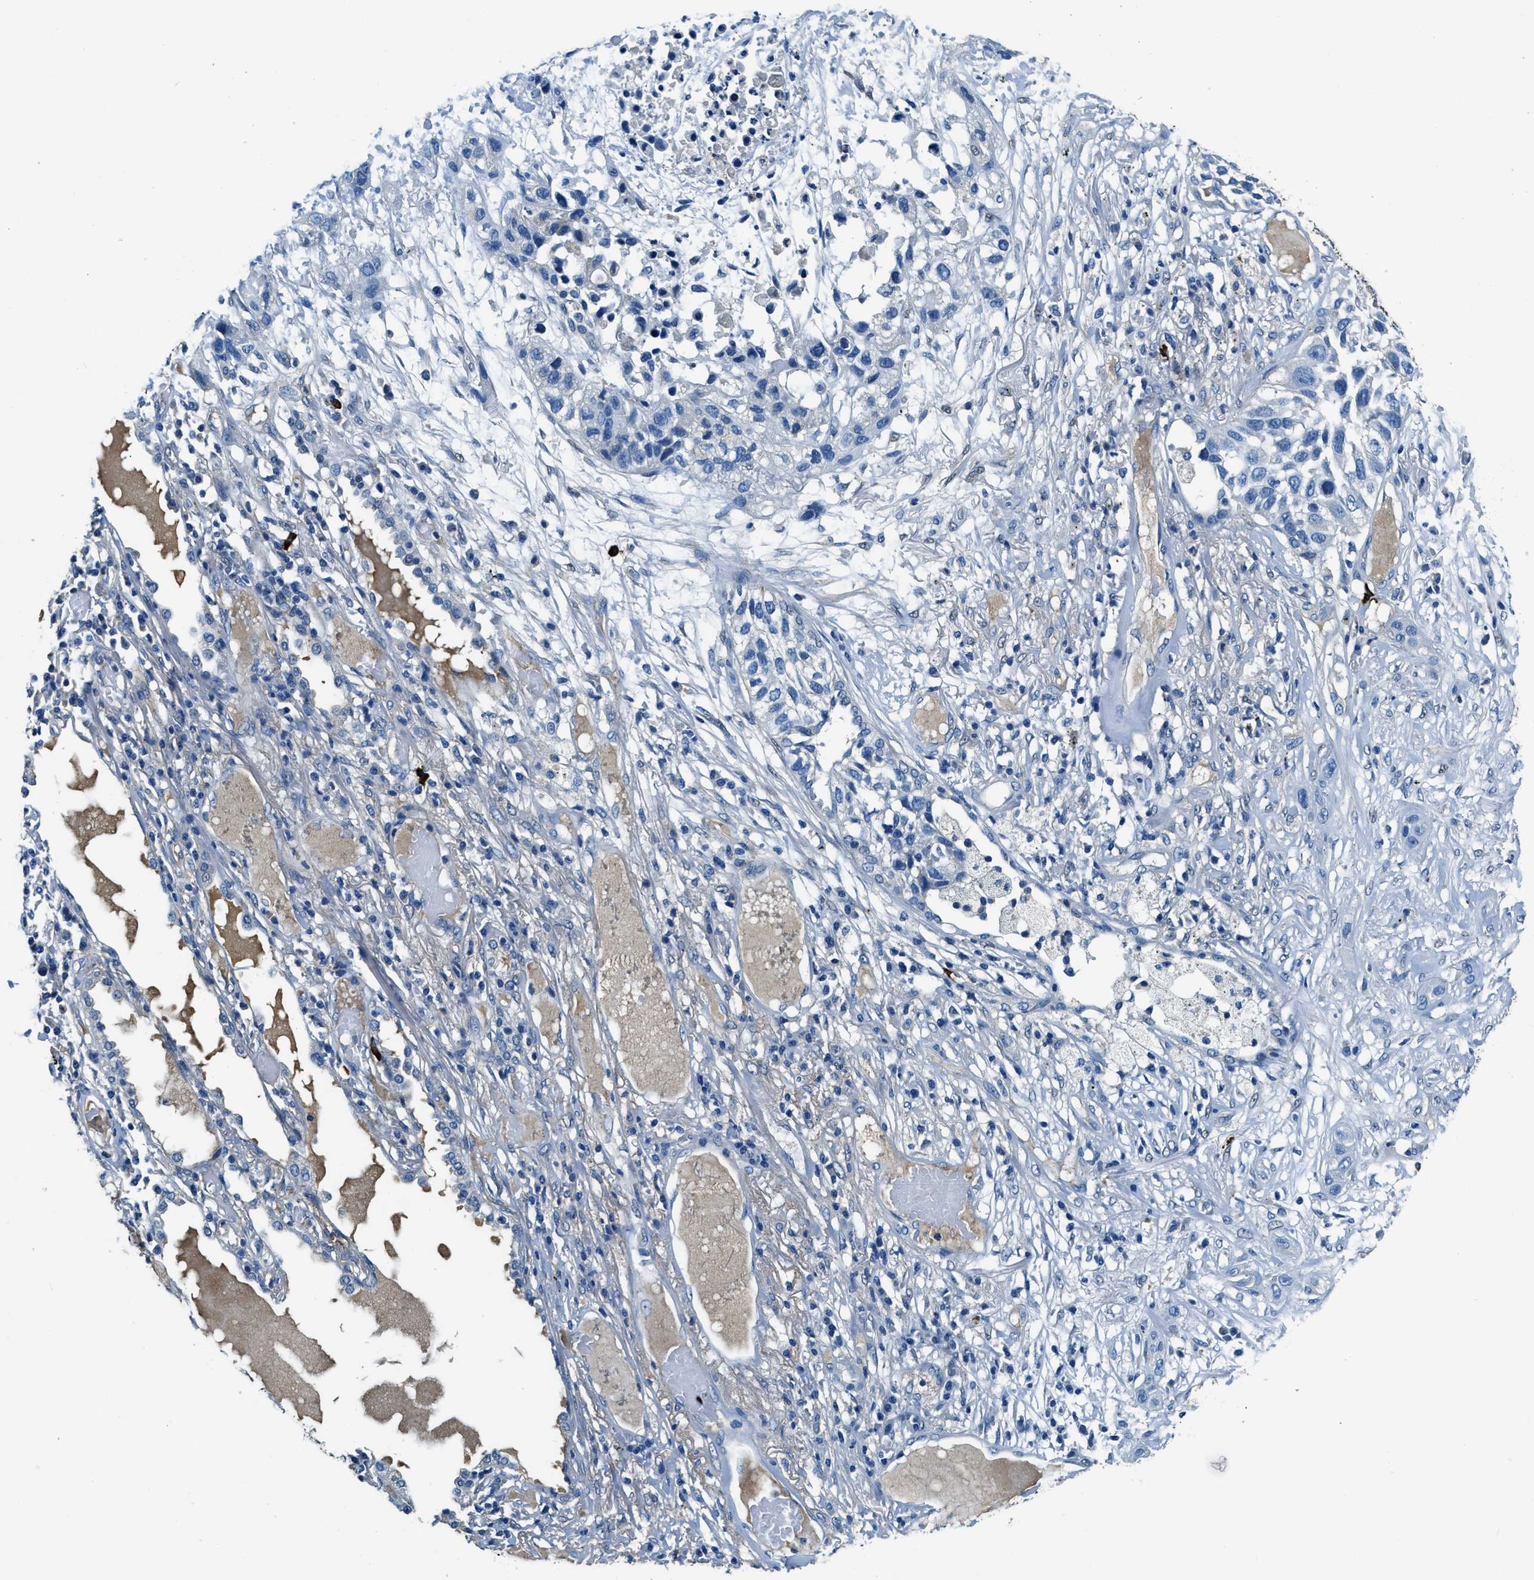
{"staining": {"intensity": "negative", "quantity": "none", "location": "none"}, "tissue": "lung cancer", "cell_type": "Tumor cells", "image_type": "cancer", "snomed": [{"axis": "morphology", "description": "Squamous cell carcinoma, NOS"}, {"axis": "topography", "description": "Lung"}], "caption": "DAB (3,3'-diaminobenzidine) immunohistochemical staining of human squamous cell carcinoma (lung) demonstrates no significant expression in tumor cells.", "gene": "TMEM186", "patient": {"sex": "male", "age": 71}}